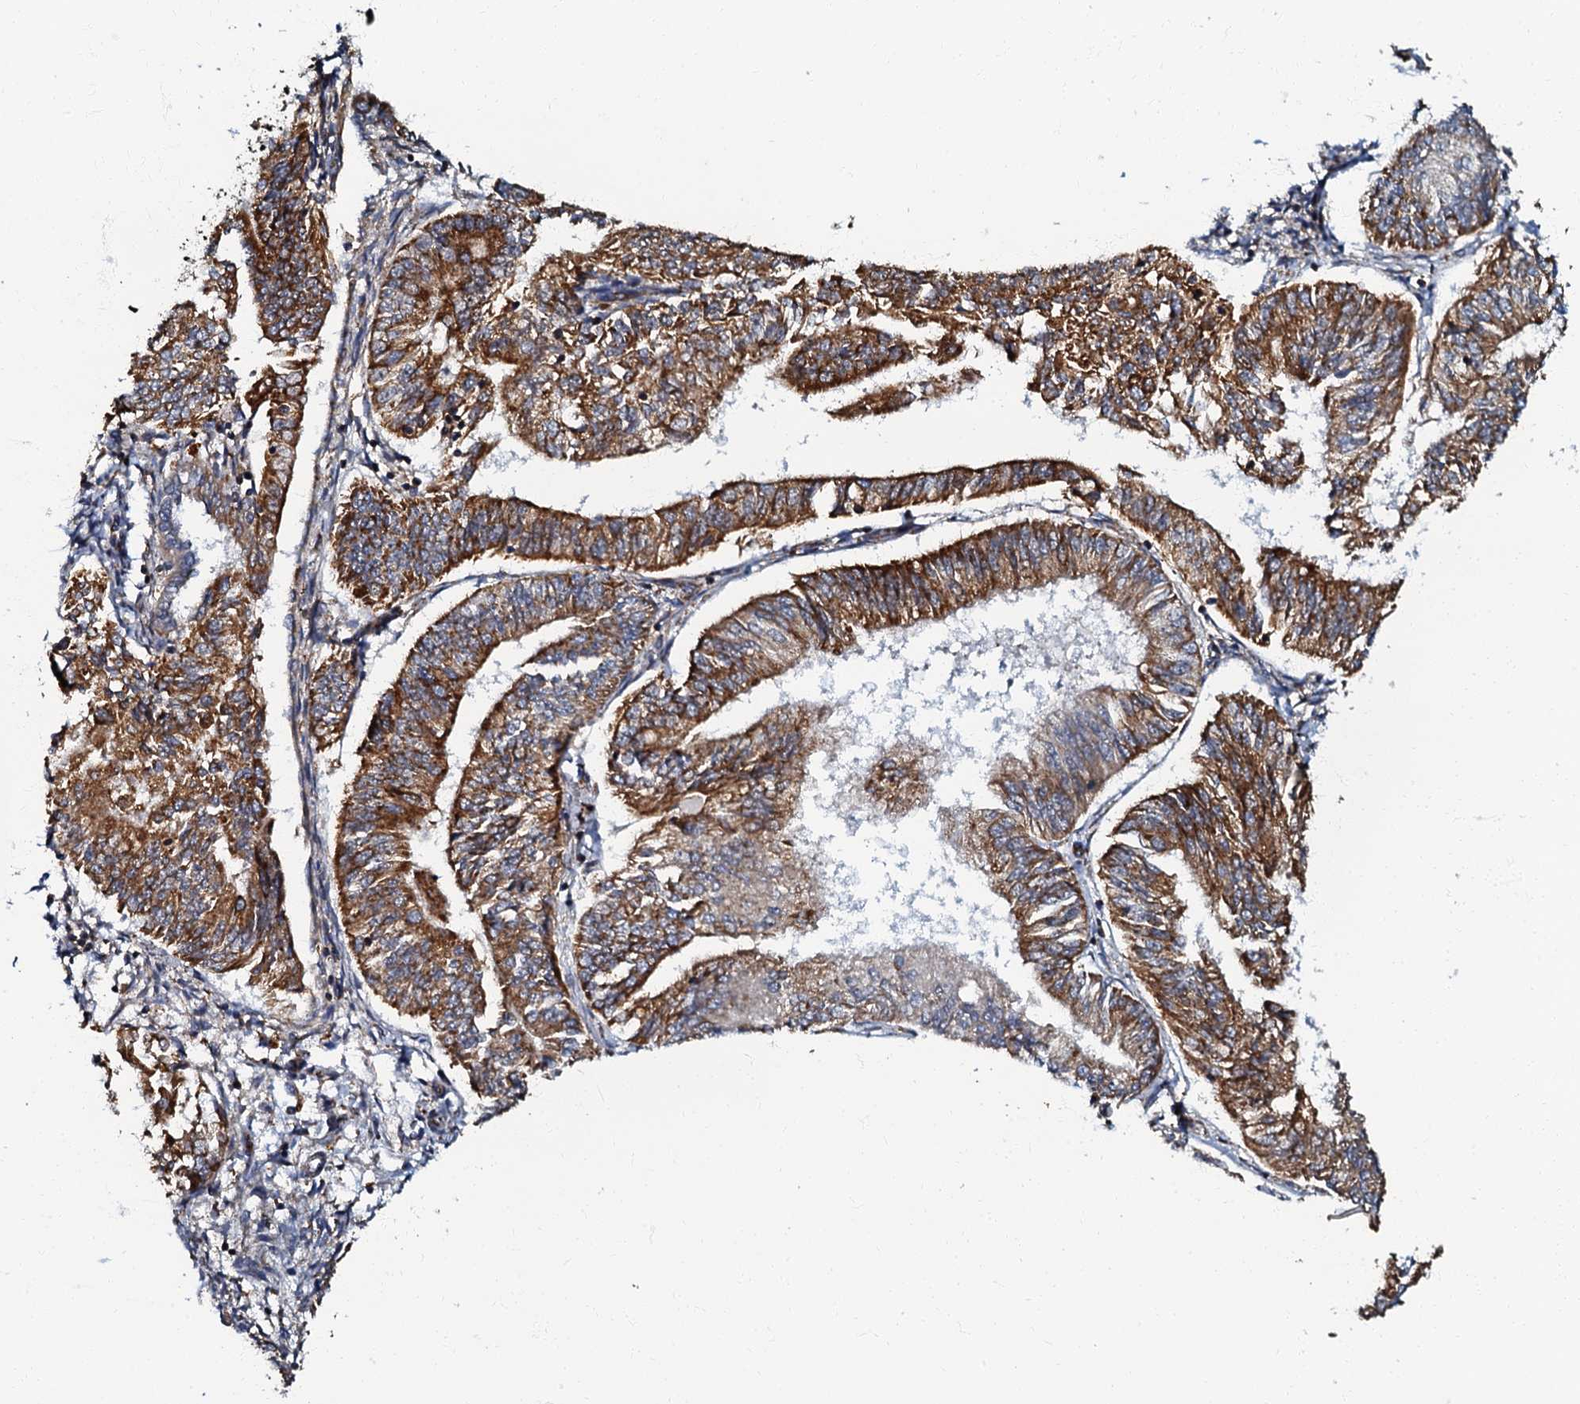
{"staining": {"intensity": "strong", "quantity": ">75%", "location": "cytoplasmic/membranous"}, "tissue": "endometrial cancer", "cell_type": "Tumor cells", "image_type": "cancer", "snomed": [{"axis": "morphology", "description": "Adenocarcinoma, NOS"}, {"axis": "topography", "description": "Endometrium"}], "caption": "The micrograph displays immunohistochemical staining of endometrial cancer (adenocarcinoma). There is strong cytoplasmic/membranous positivity is appreciated in about >75% of tumor cells. (DAB (3,3'-diaminobenzidine) = brown stain, brightfield microscopy at high magnification).", "gene": "NDUFA12", "patient": {"sex": "female", "age": 58}}